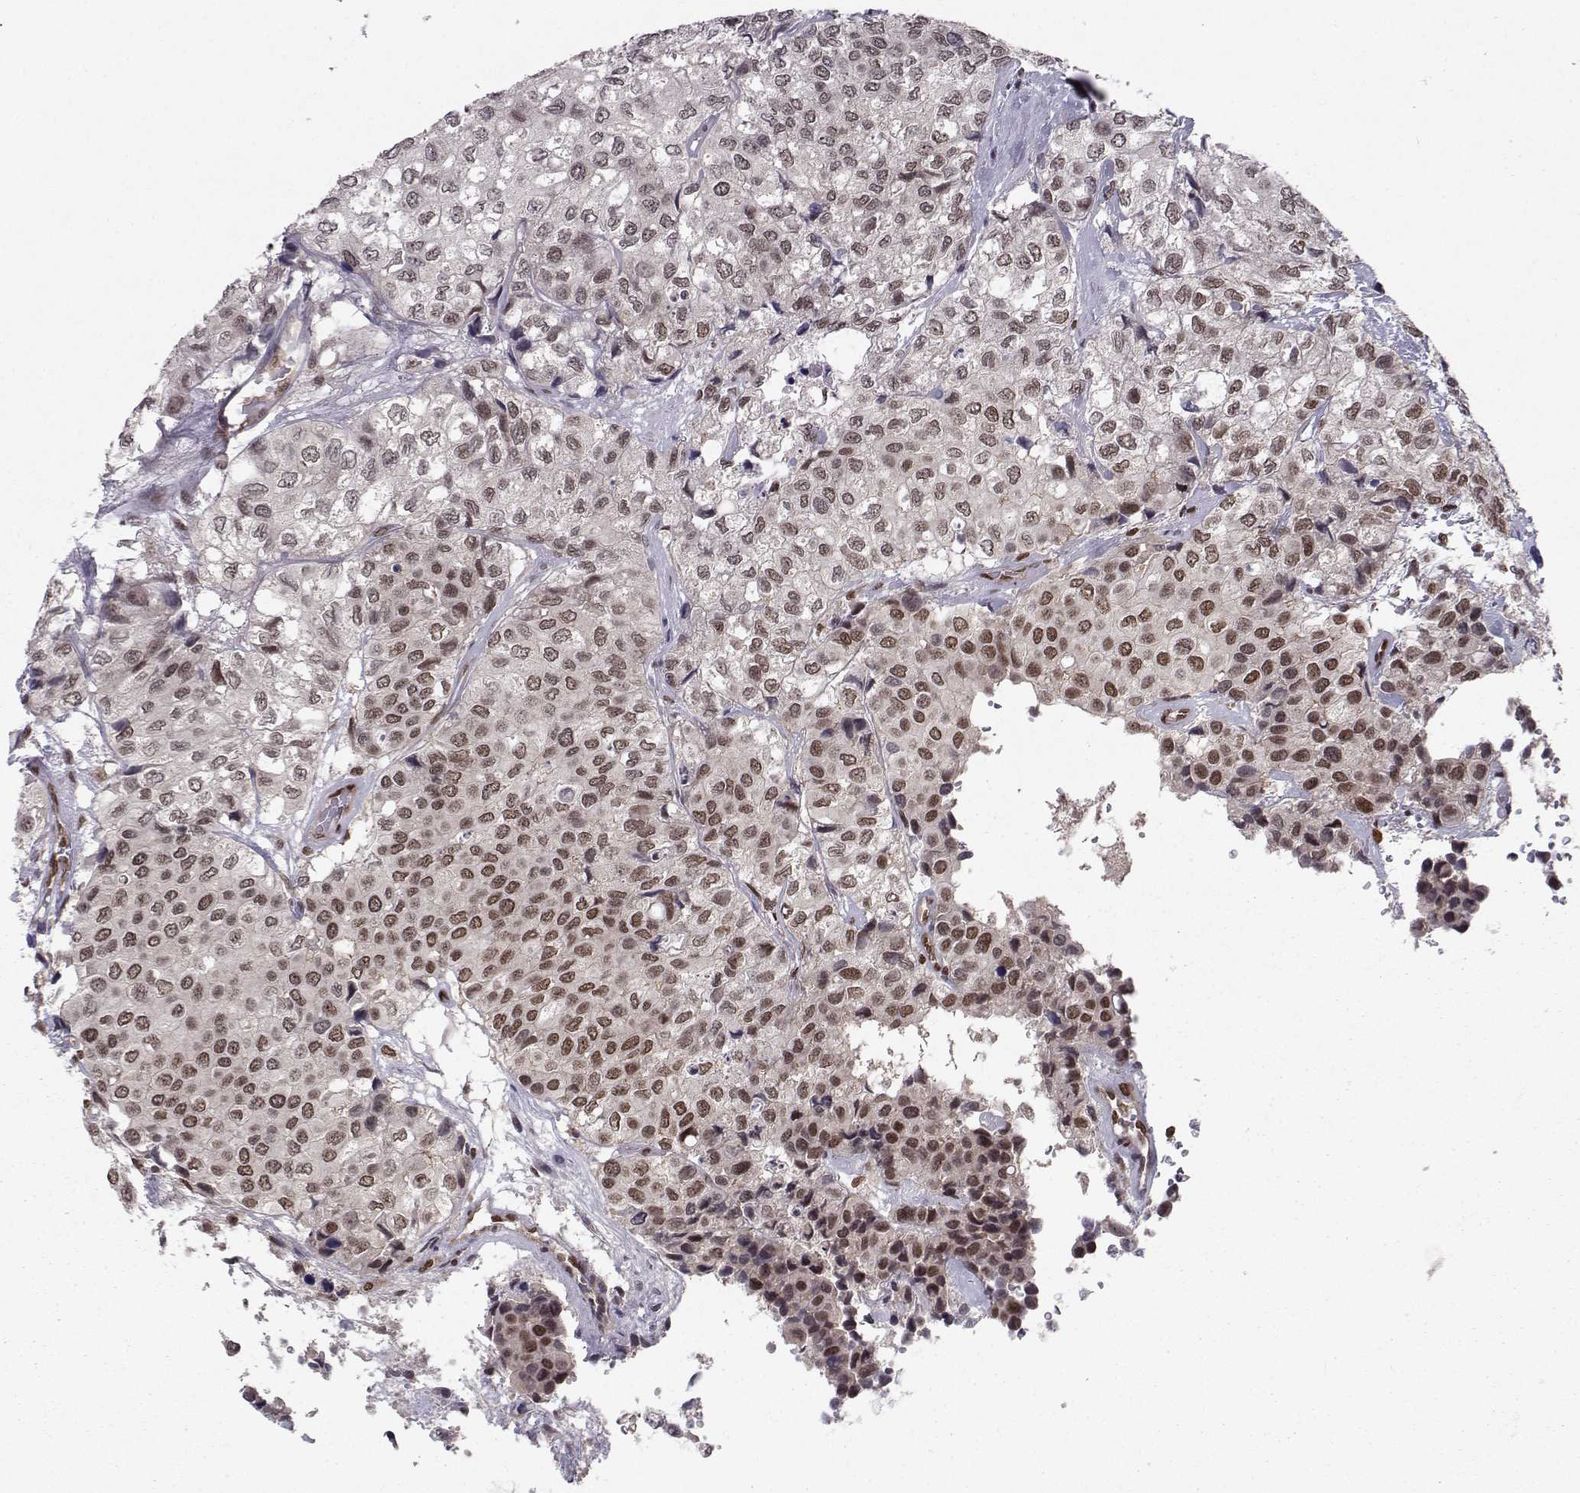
{"staining": {"intensity": "strong", "quantity": "25%-75%", "location": "nuclear"}, "tissue": "urothelial cancer", "cell_type": "Tumor cells", "image_type": "cancer", "snomed": [{"axis": "morphology", "description": "Urothelial carcinoma, High grade"}, {"axis": "topography", "description": "Urinary bladder"}], "caption": "Immunohistochemical staining of human urothelial carcinoma (high-grade) exhibits strong nuclear protein expression in about 25%-75% of tumor cells.", "gene": "PKN2", "patient": {"sex": "male", "age": 73}}